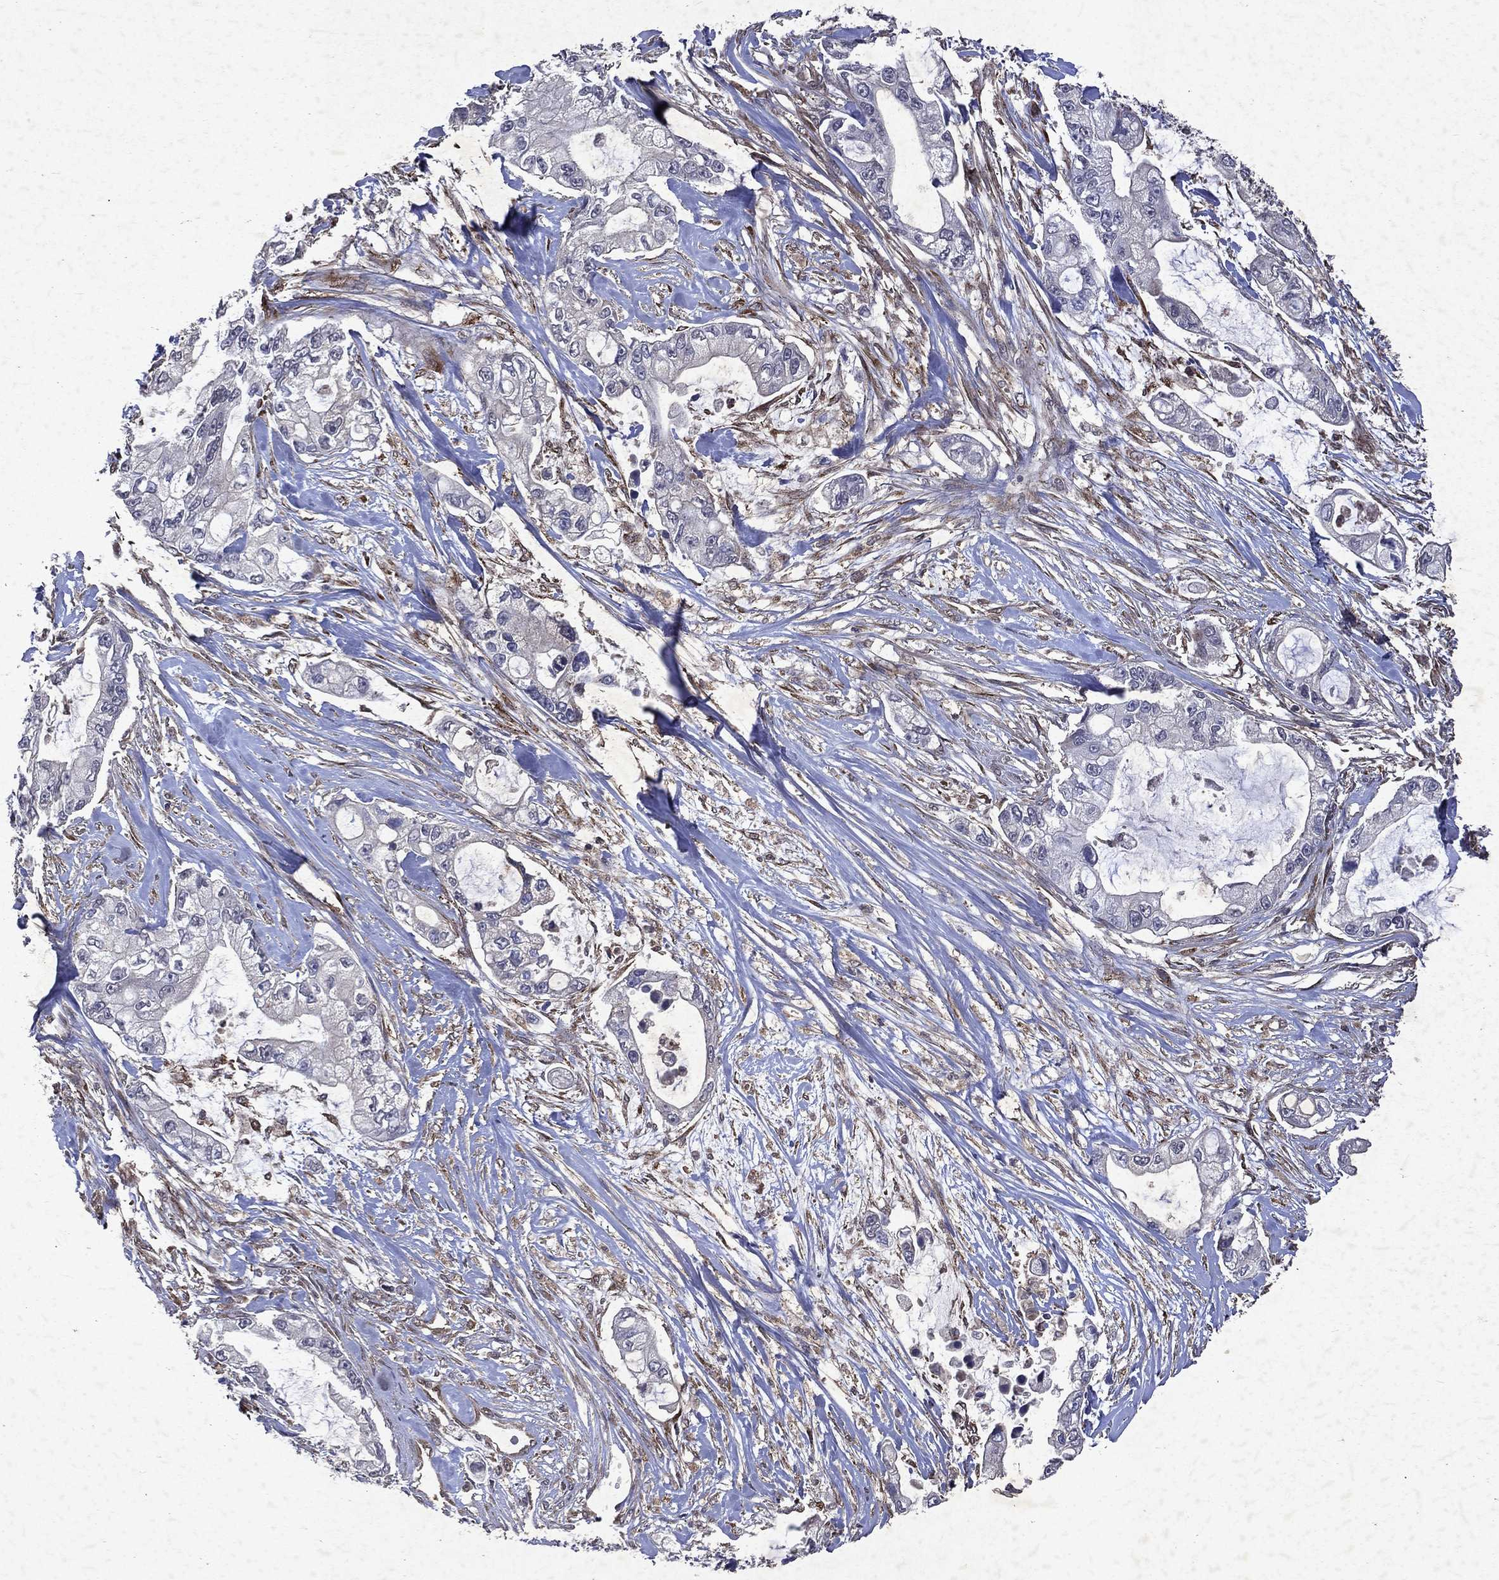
{"staining": {"intensity": "negative", "quantity": "none", "location": "none"}, "tissue": "pancreatic cancer", "cell_type": "Tumor cells", "image_type": "cancer", "snomed": [{"axis": "morphology", "description": "Adenocarcinoma, NOS"}, {"axis": "topography", "description": "Pancreas"}], "caption": "Immunohistochemical staining of pancreatic adenocarcinoma demonstrates no significant staining in tumor cells.", "gene": "MTAP", "patient": {"sex": "female", "age": 69}}